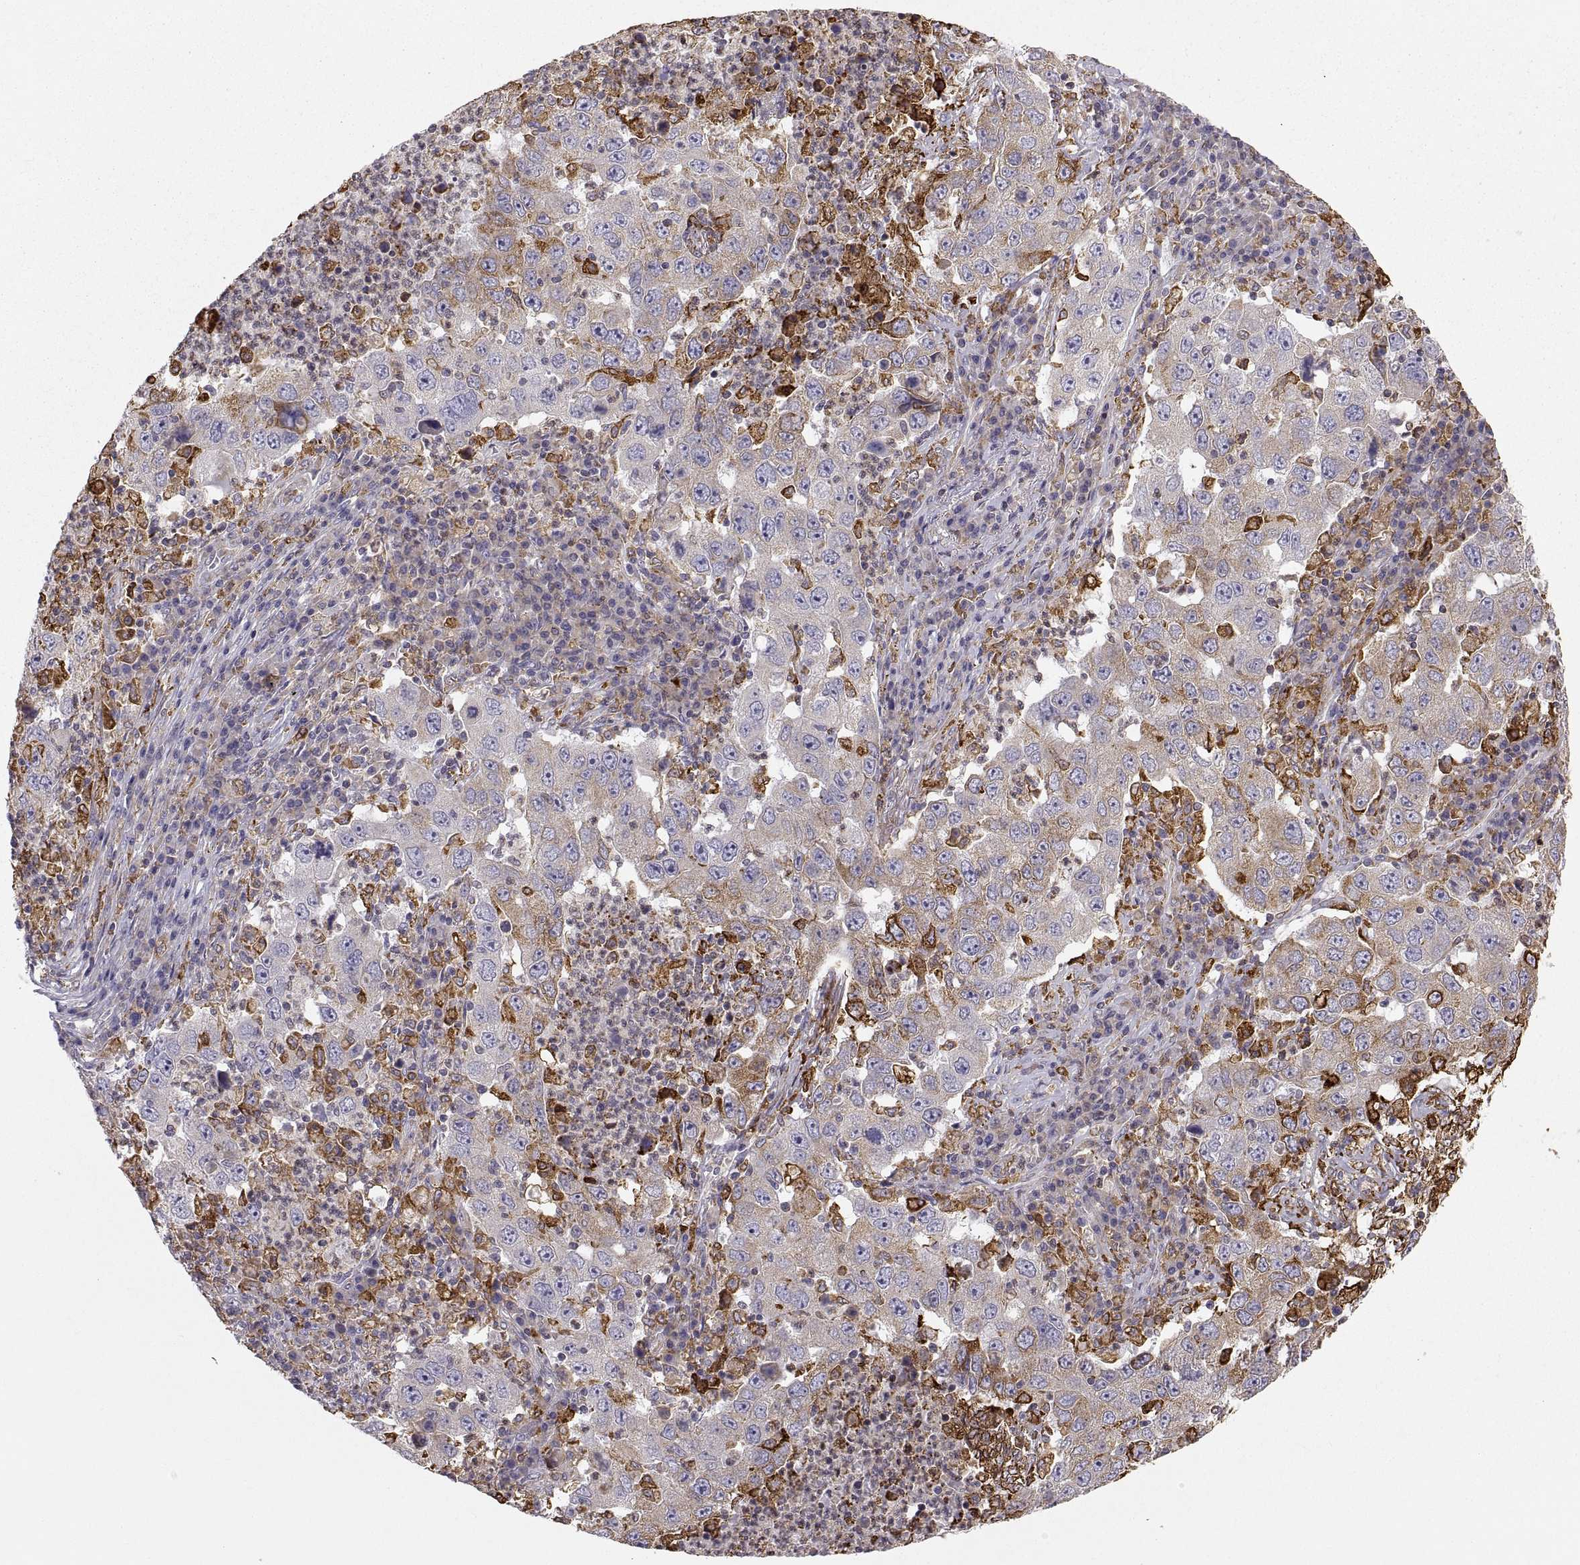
{"staining": {"intensity": "strong", "quantity": "<25%", "location": "cytoplasmic/membranous"}, "tissue": "lung cancer", "cell_type": "Tumor cells", "image_type": "cancer", "snomed": [{"axis": "morphology", "description": "Adenocarcinoma, NOS"}, {"axis": "topography", "description": "Lung"}], "caption": "This is a photomicrograph of immunohistochemistry (IHC) staining of lung cancer (adenocarcinoma), which shows strong staining in the cytoplasmic/membranous of tumor cells.", "gene": "ERO1A", "patient": {"sex": "male", "age": 73}}